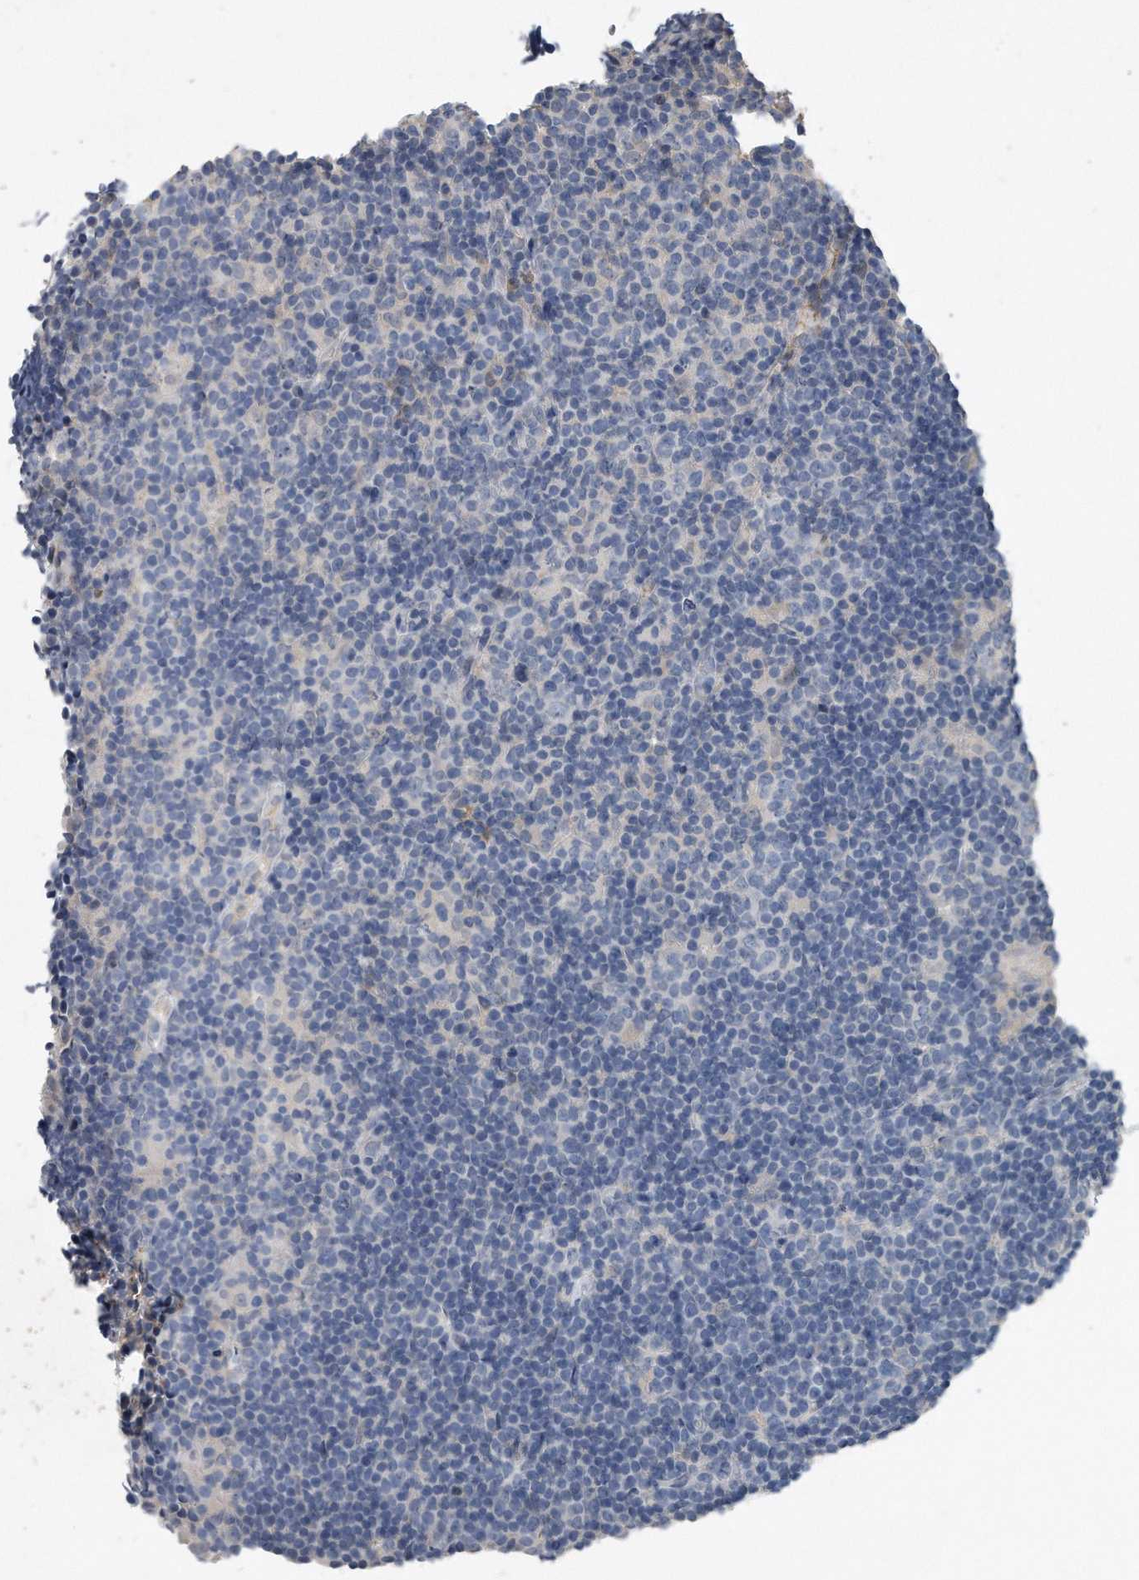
{"staining": {"intensity": "negative", "quantity": "none", "location": "none"}, "tissue": "lymphoma", "cell_type": "Tumor cells", "image_type": "cancer", "snomed": [{"axis": "morphology", "description": "Hodgkin's disease, NOS"}, {"axis": "topography", "description": "Lymph node"}], "caption": "This is an immunohistochemistry micrograph of human Hodgkin's disease. There is no positivity in tumor cells.", "gene": "HOMER3", "patient": {"sex": "female", "age": 57}}